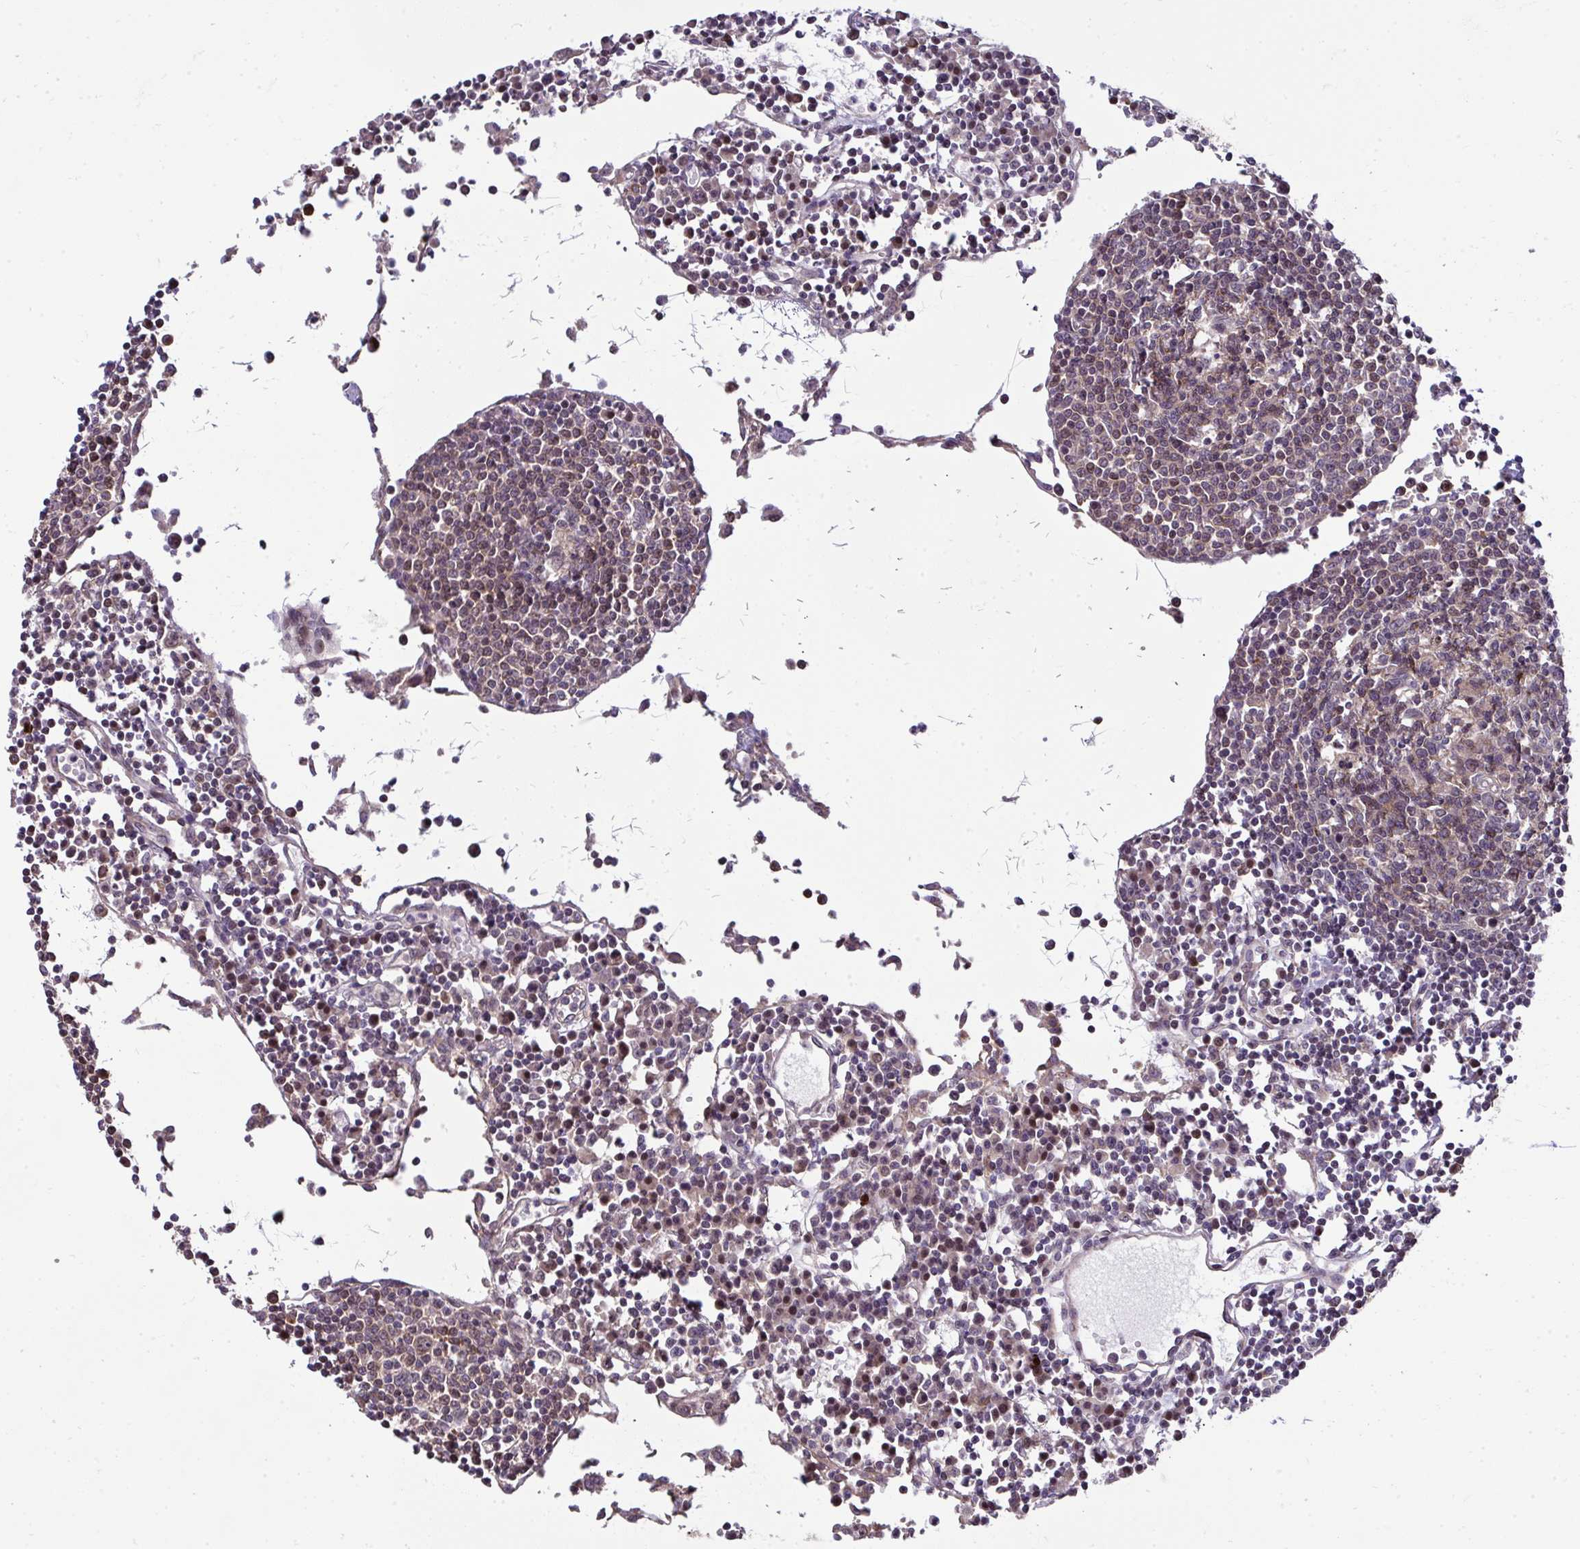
{"staining": {"intensity": "weak", "quantity": "<25%", "location": "cytoplasmic/membranous"}, "tissue": "lymph node", "cell_type": "Germinal center cells", "image_type": "normal", "snomed": [{"axis": "morphology", "description": "Normal tissue, NOS"}, {"axis": "topography", "description": "Lymph node"}], "caption": "Human lymph node stained for a protein using immunohistochemistry (IHC) displays no positivity in germinal center cells.", "gene": "RDH14", "patient": {"sex": "female", "age": 78}}